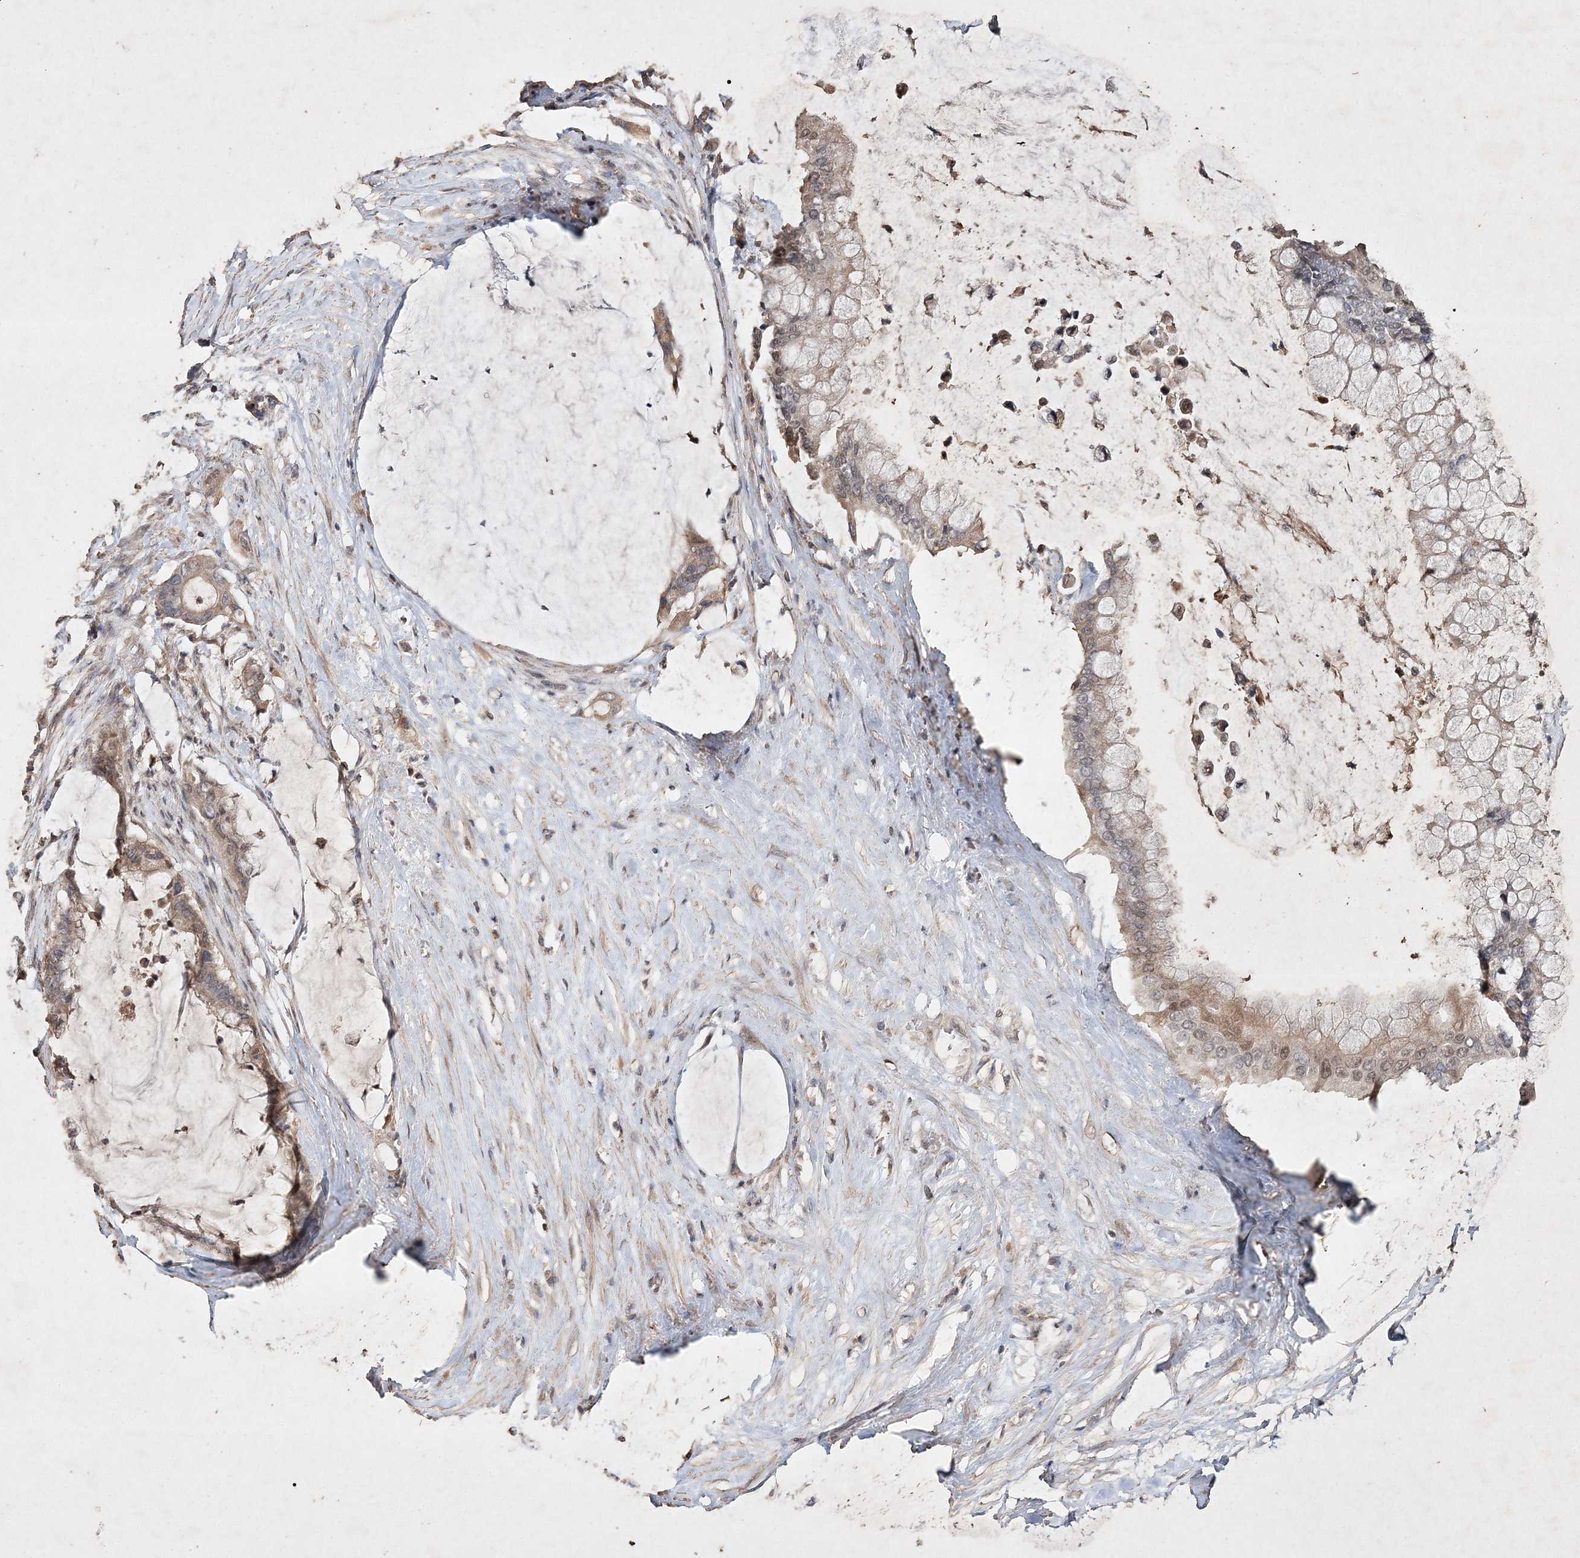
{"staining": {"intensity": "weak", "quantity": ">75%", "location": "cytoplasmic/membranous,nuclear"}, "tissue": "pancreatic cancer", "cell_type": "Tumor cells", "image_type": "cancer", "snomed": [{"axis": "morphology", "description": "Adenocarcinoma, NOS"}, {"axis": "topography", "description": "Pancreas"}], "caption": "Pancreatic cancer (adenocarcinoma) stained with DAB (3,3'-diaminobenzidine) immunohistochemistry (IHC) reveals low levels of weak cytoplasmic/membranous and nuclear expression in about >75% of tumor cells.", "gene": "C3orf38", "patient": {"sex": "male", "age": 41}}